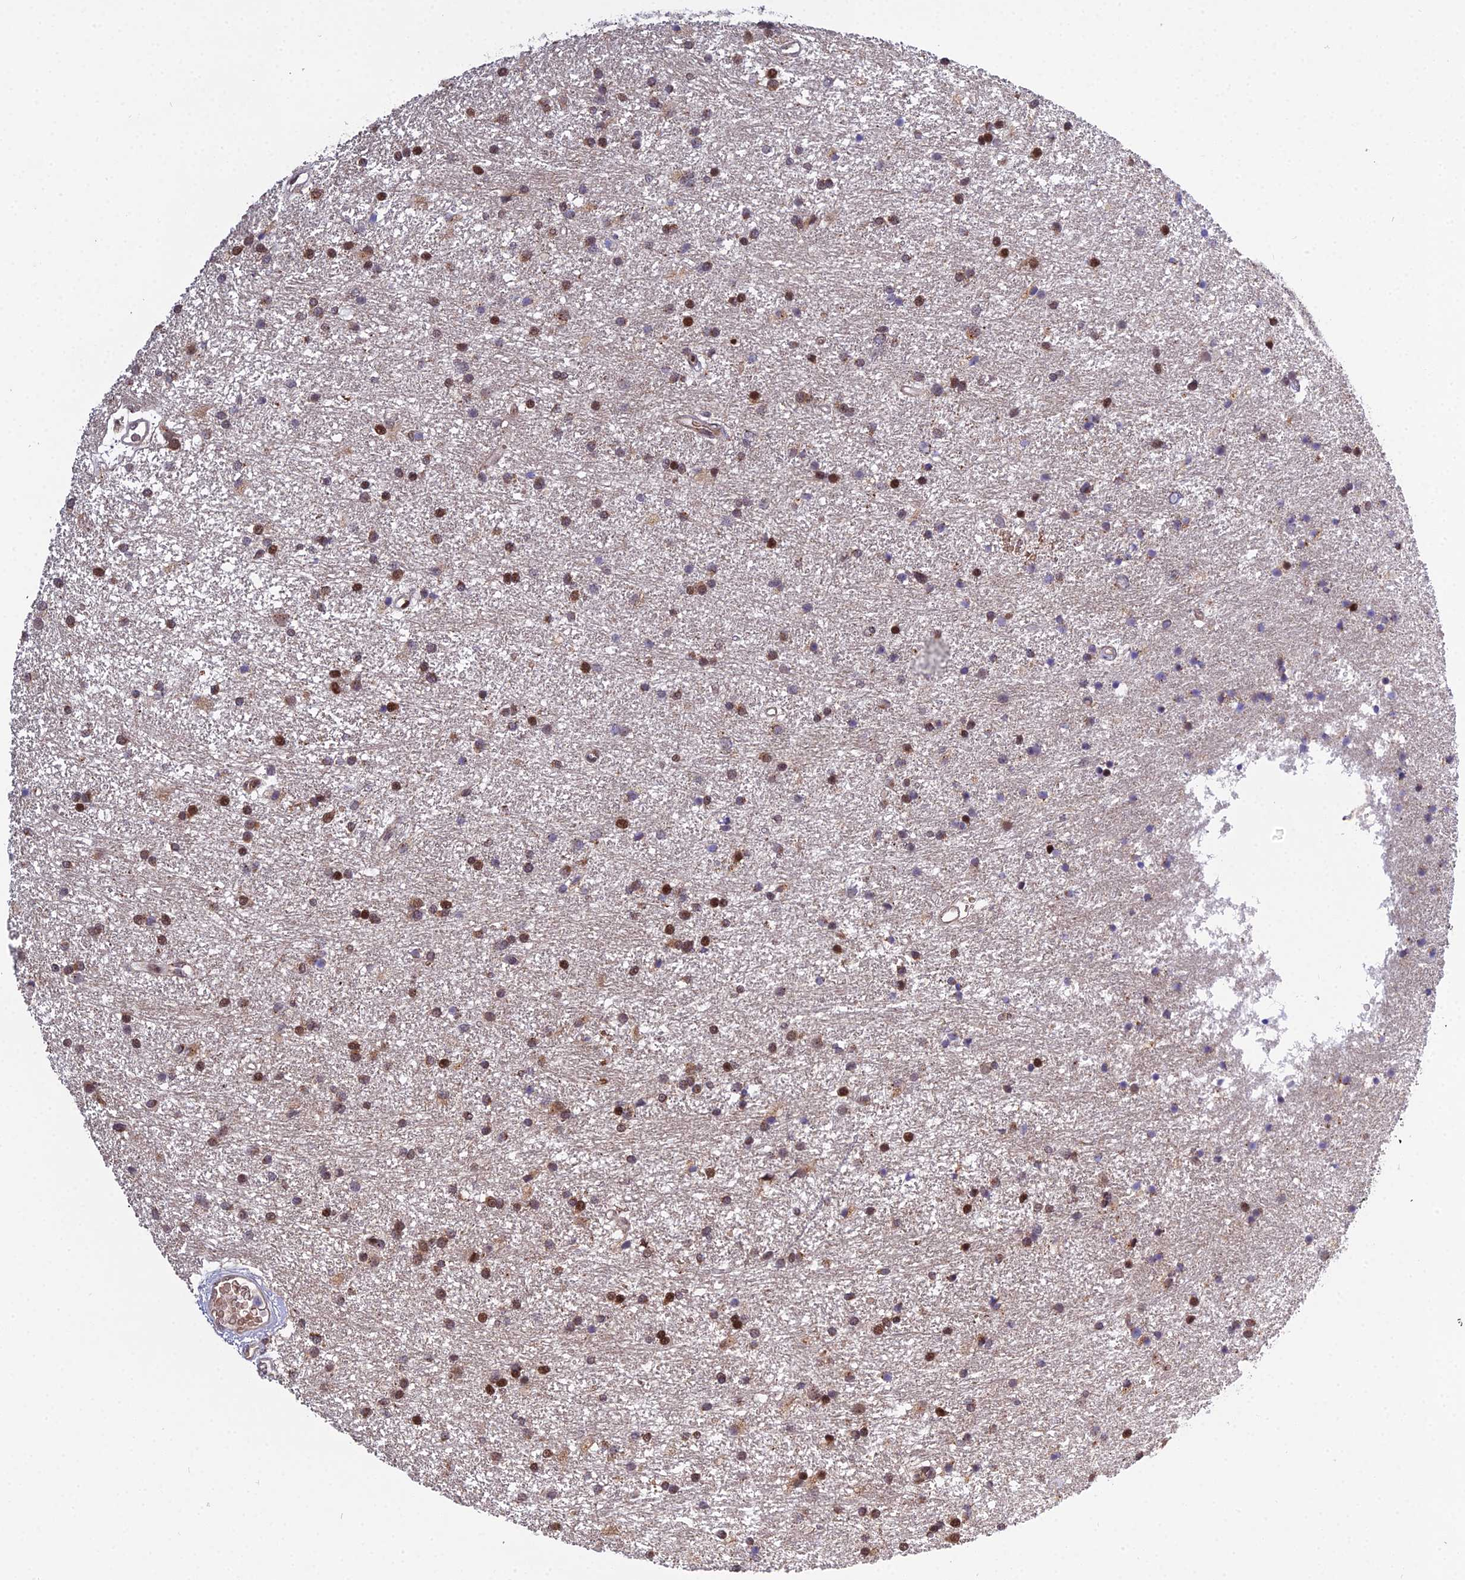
{"staining": {"intensity": "moderate", "quantity": "25%-75%", "location": "cytoplasmic/membranous,nuclear"}, "tissue": "glioma", "cell_type": "Tumor cells", "image_type": "cancer", "snomed": [{"axis": "morphology", "description": "Glioma, malignant, High grade"}, {"axis": "topography", "description": "Brain"}], "caption": "DAB immunohistochemical staining of malignant glioma (high-grade) exhibits moderate cytoplasmic/membranous and nuclear protein expression in about 25%-75% of tumor cells.", "gene": "ARL2", "patient": {"sex": "male", "age": 77}}